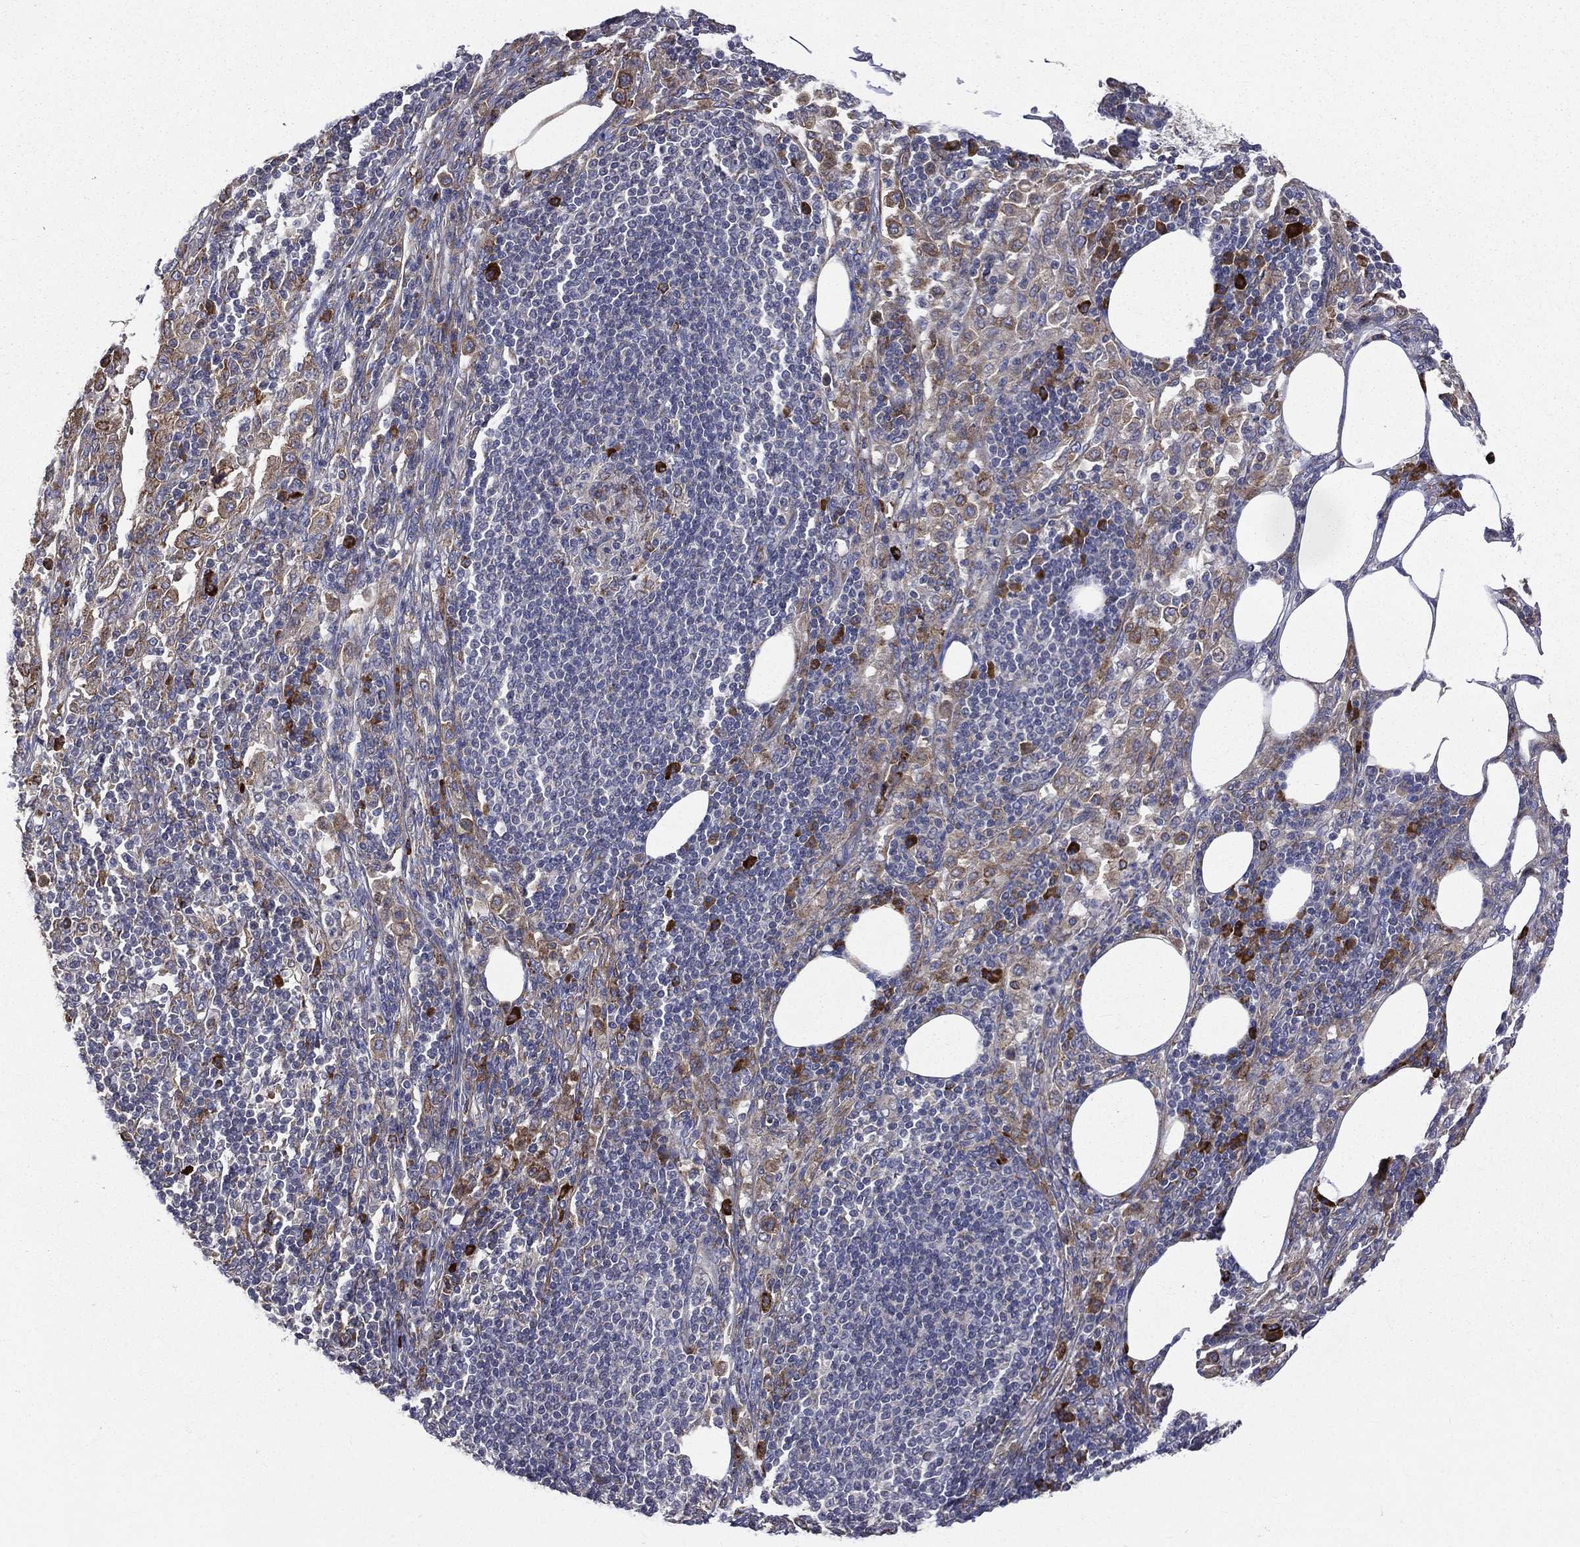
{"staining": {"intensity": "strong", "quantity": "25%-75%", "location": "cytoplasmic/membranous"}, "tissue": "pancreatic cancer", "cell_type": "Tumor cells", "image_type": "cancer", "snomed": [{"axis": "morphology", "description": "Adenocarcinoma, NOS"}, {"axis": "topography", "description": "Pancreas"}], "caption": "This is a histology image of immunohistochemistry staining of pancreatic cancer (adenocarcinoma), which shows strong positivity in the cytoplasmic/membranous of tumor cells.", "gene": "C20orf96", "patient": {"sex": "female", "age": 61}}